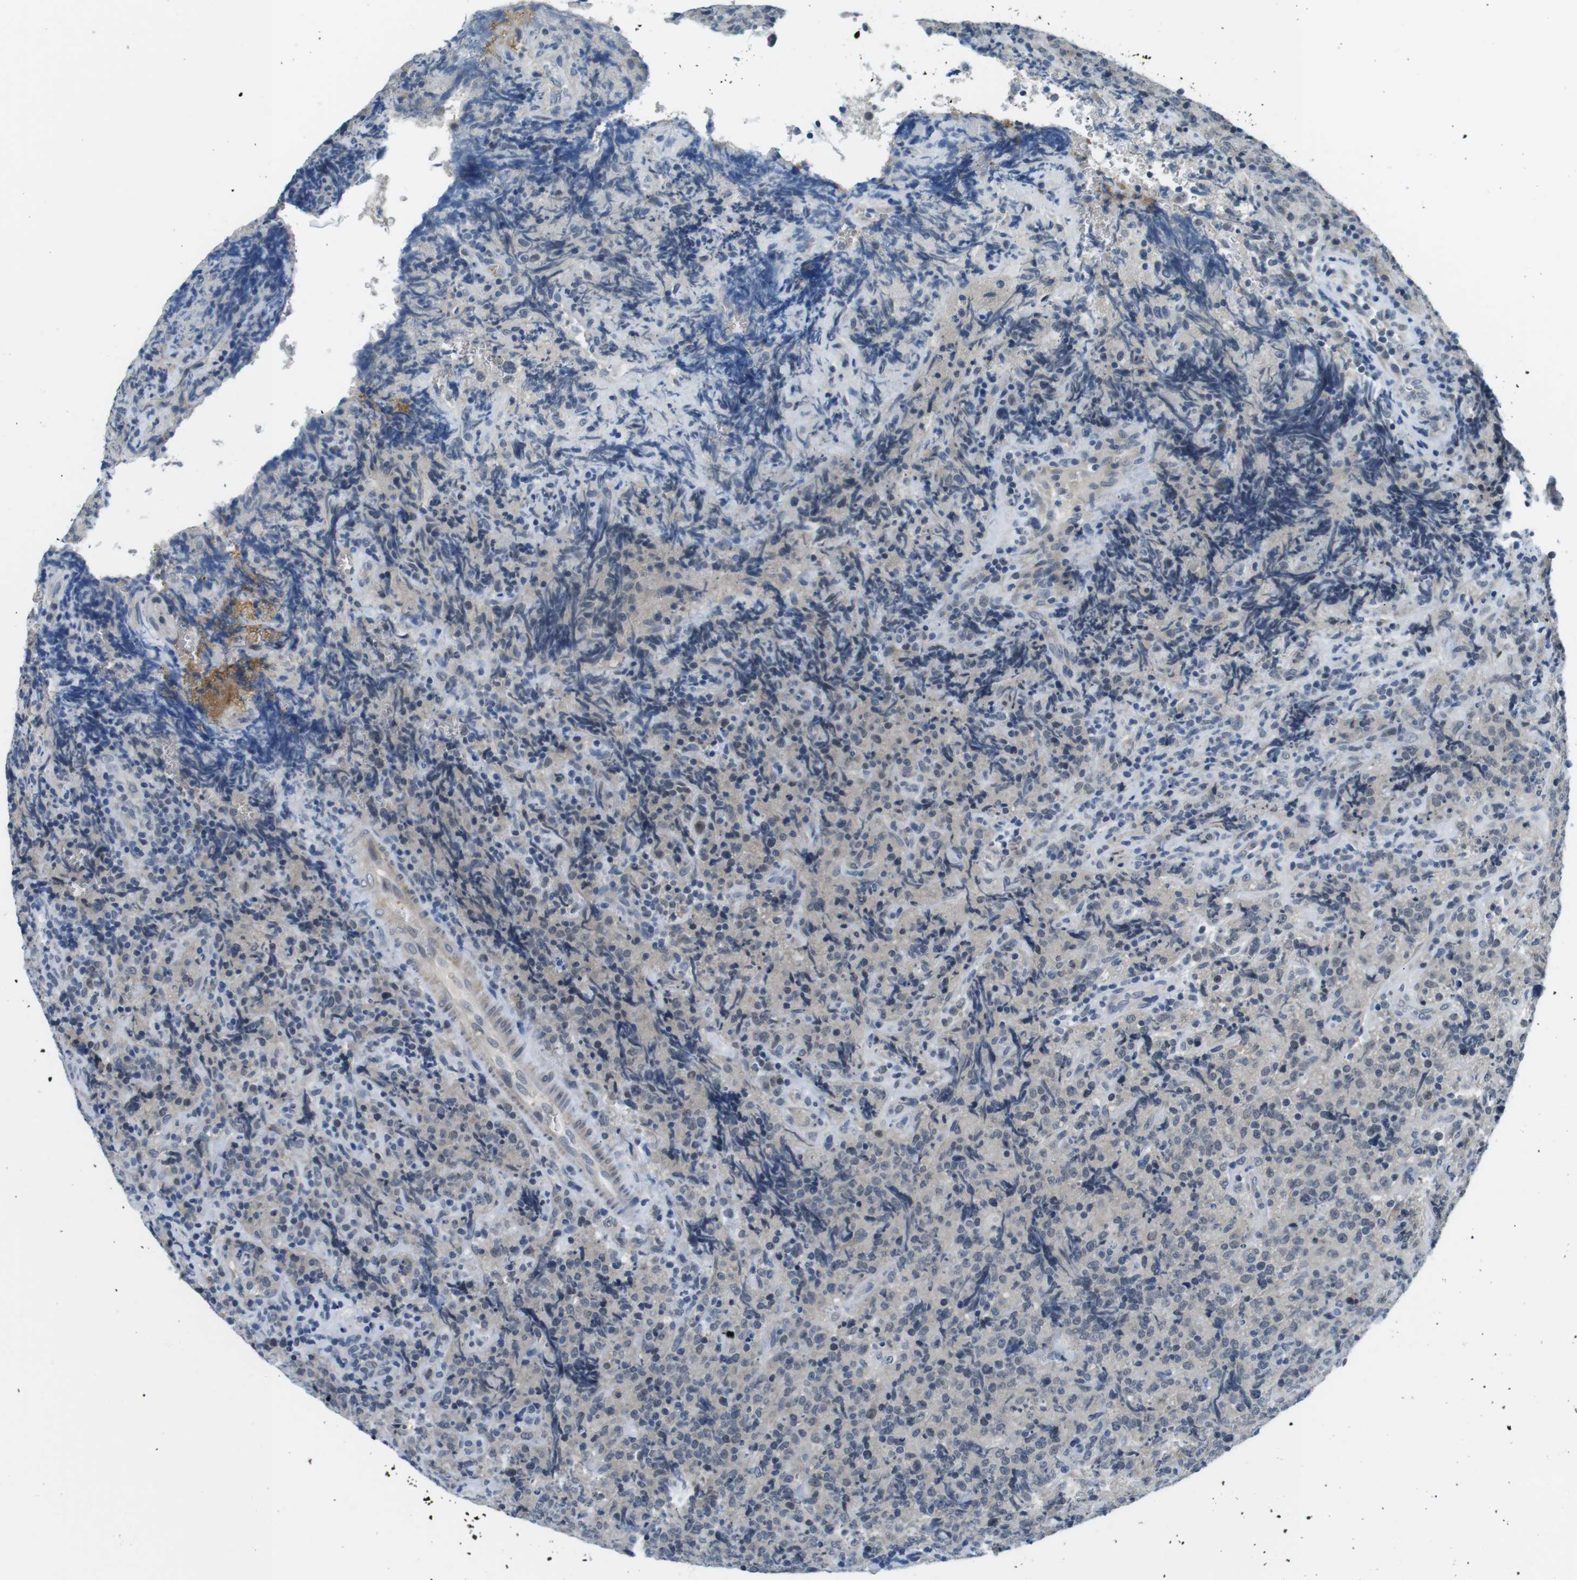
{"staining": {"intensity": "negative", "quantity": "none", "location": "none"}, "tissue": "lymphoma", "cell_type": "Tumor cells", "image_type": "cancer", "snomed": [{"axis": "morphology", "description": "Malignant lymphoma, non-Hodgkin's type, High grade"}, {"axis": "topography", "description": "Tonsil"}], "caption": "Immunohistochemical staining of human high-grade malignant lymphoma, non-Hodgkin's type demonstrates no significant positivity in tumor cells.", "gene": "WSCD1", "patient": {"sex": "female", "age": 36}}